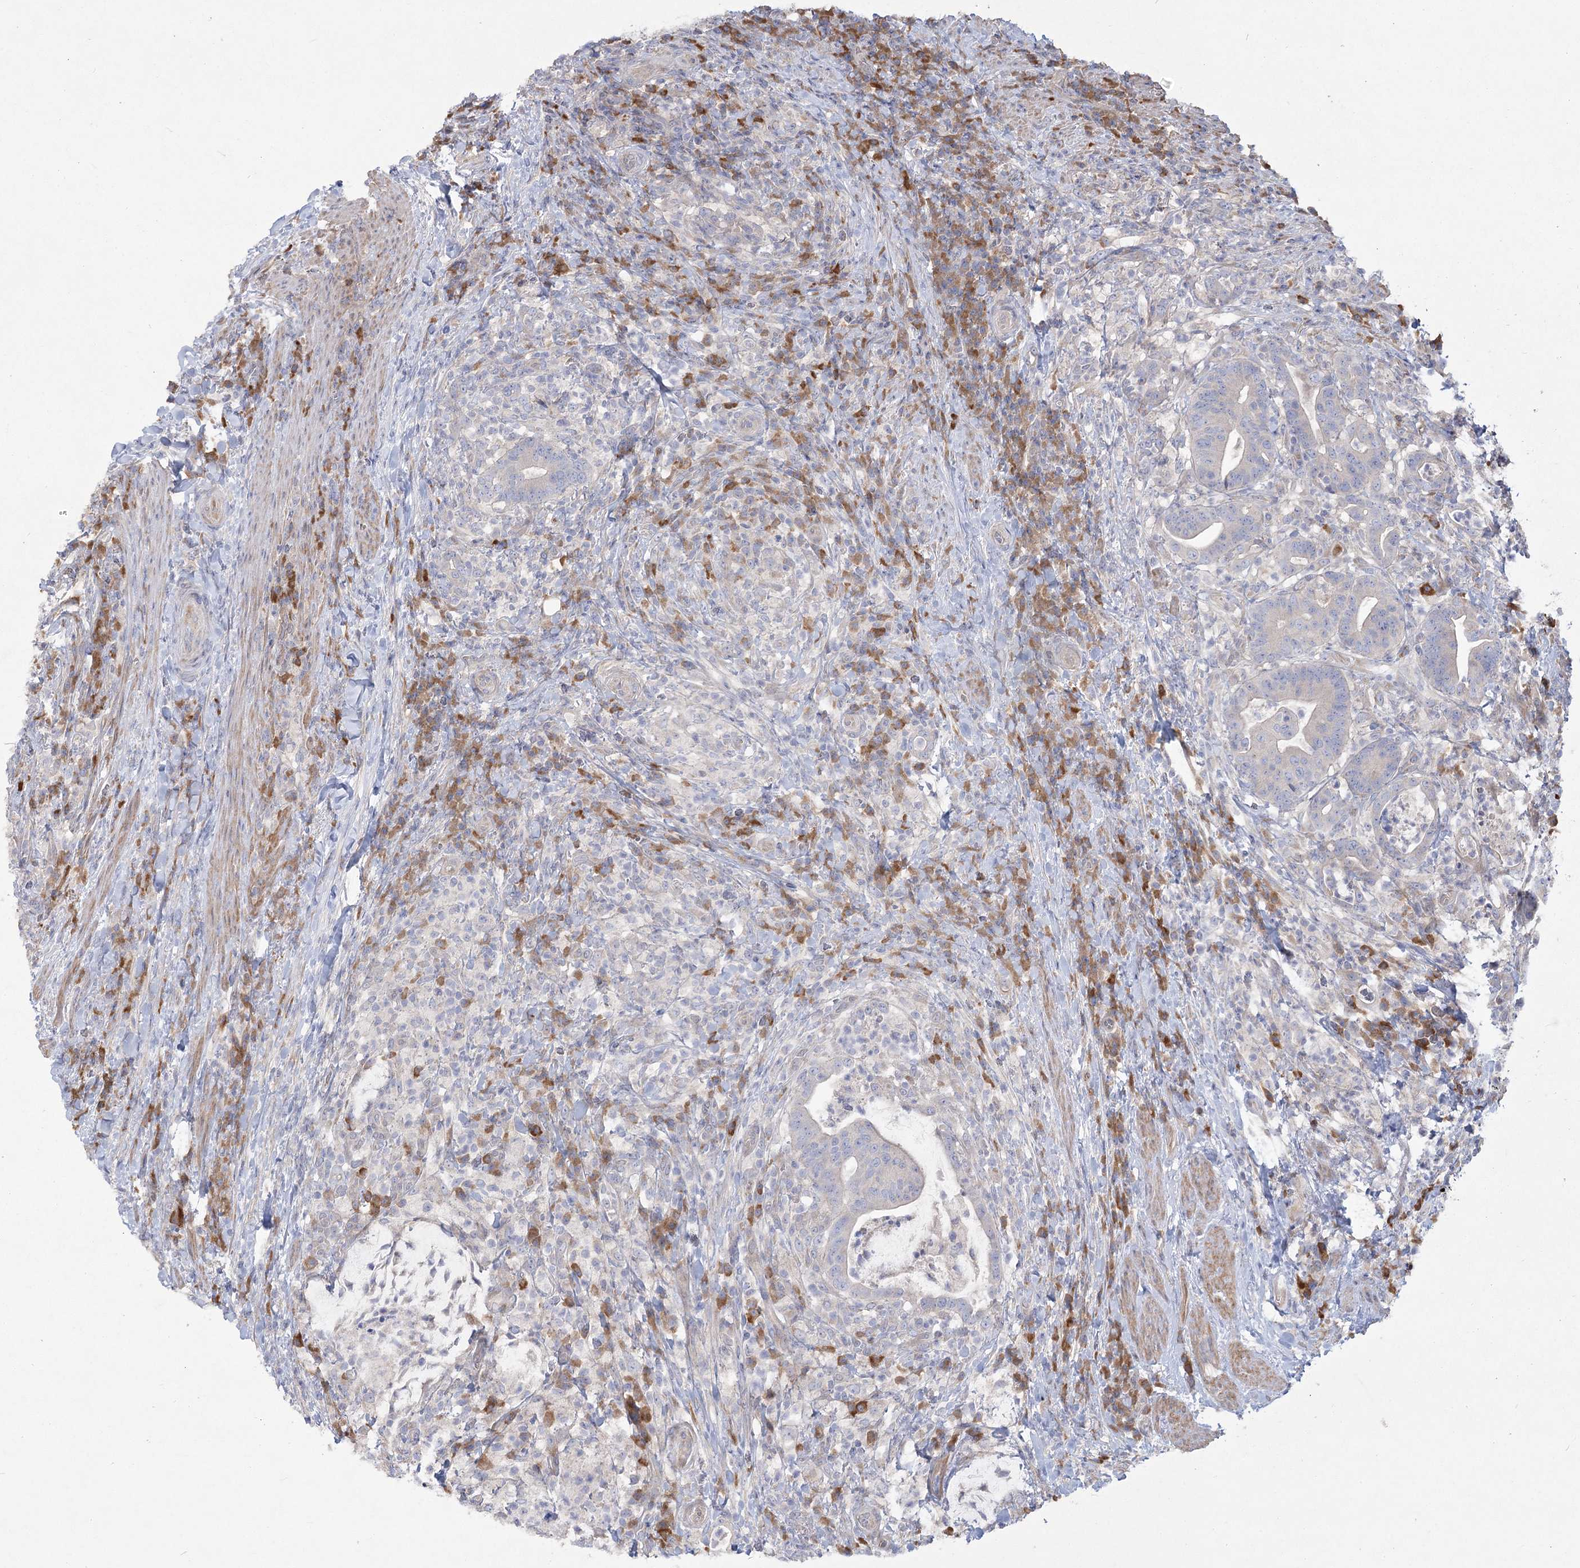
{"staining": {"intensity": "negative", "quantity": "none", "location": "none"}, "tissue": "colorectal cancer", "cell_type": "Tumor cells", "image_type": "cancer", "snomed": [{"axis": "morphology", "description": "Adenocarcinoma, NOS"}, {"axis": "topography", "description": "Colon"}], "caption": "Immunohistochemical staining of human colorectal adenocarcinoma shows no significant positivity in tumor cells.", "gene": "CAMTA1", "patient": {"sex": "female", "age": 66}}